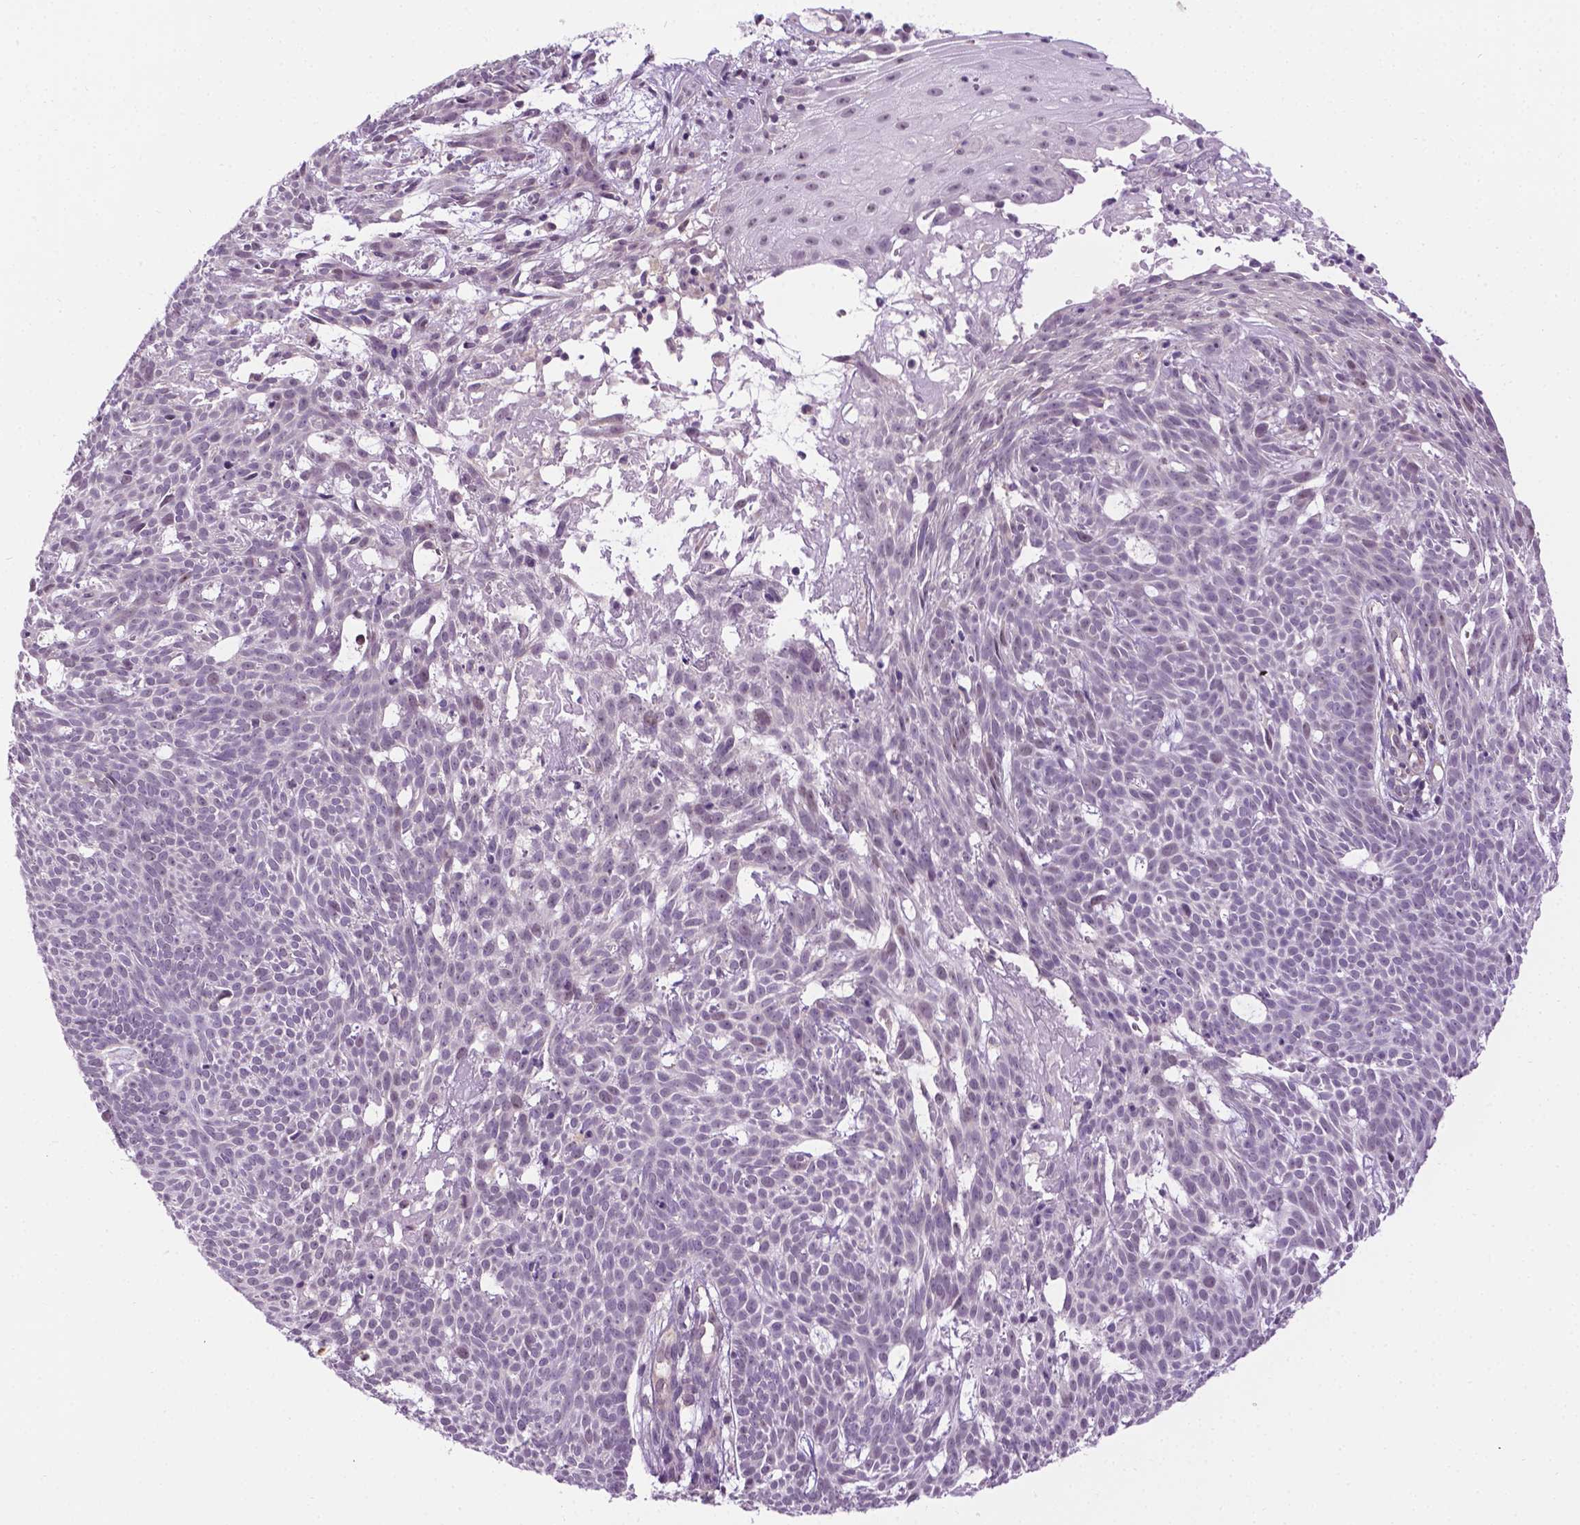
{"staining": {"intensity": "negative", "quantity": "none", "location": "none"}, "tissue": "skin cancer", "cell_type": "Tumor cells", "image_type": "cancer", "snomed": [{"axis": "morphology", "description": "Basal cell carcinoma"}, {"axis": "topography", "description": "Skin"}], "caption": "This is a photomicrograph of immunohistochemistry staining of basal cell carcinoma (skin), which shows no positivity in tumor cells.", "gene": "DENND4A", "patient": {"sex": "male", "age": 59}}